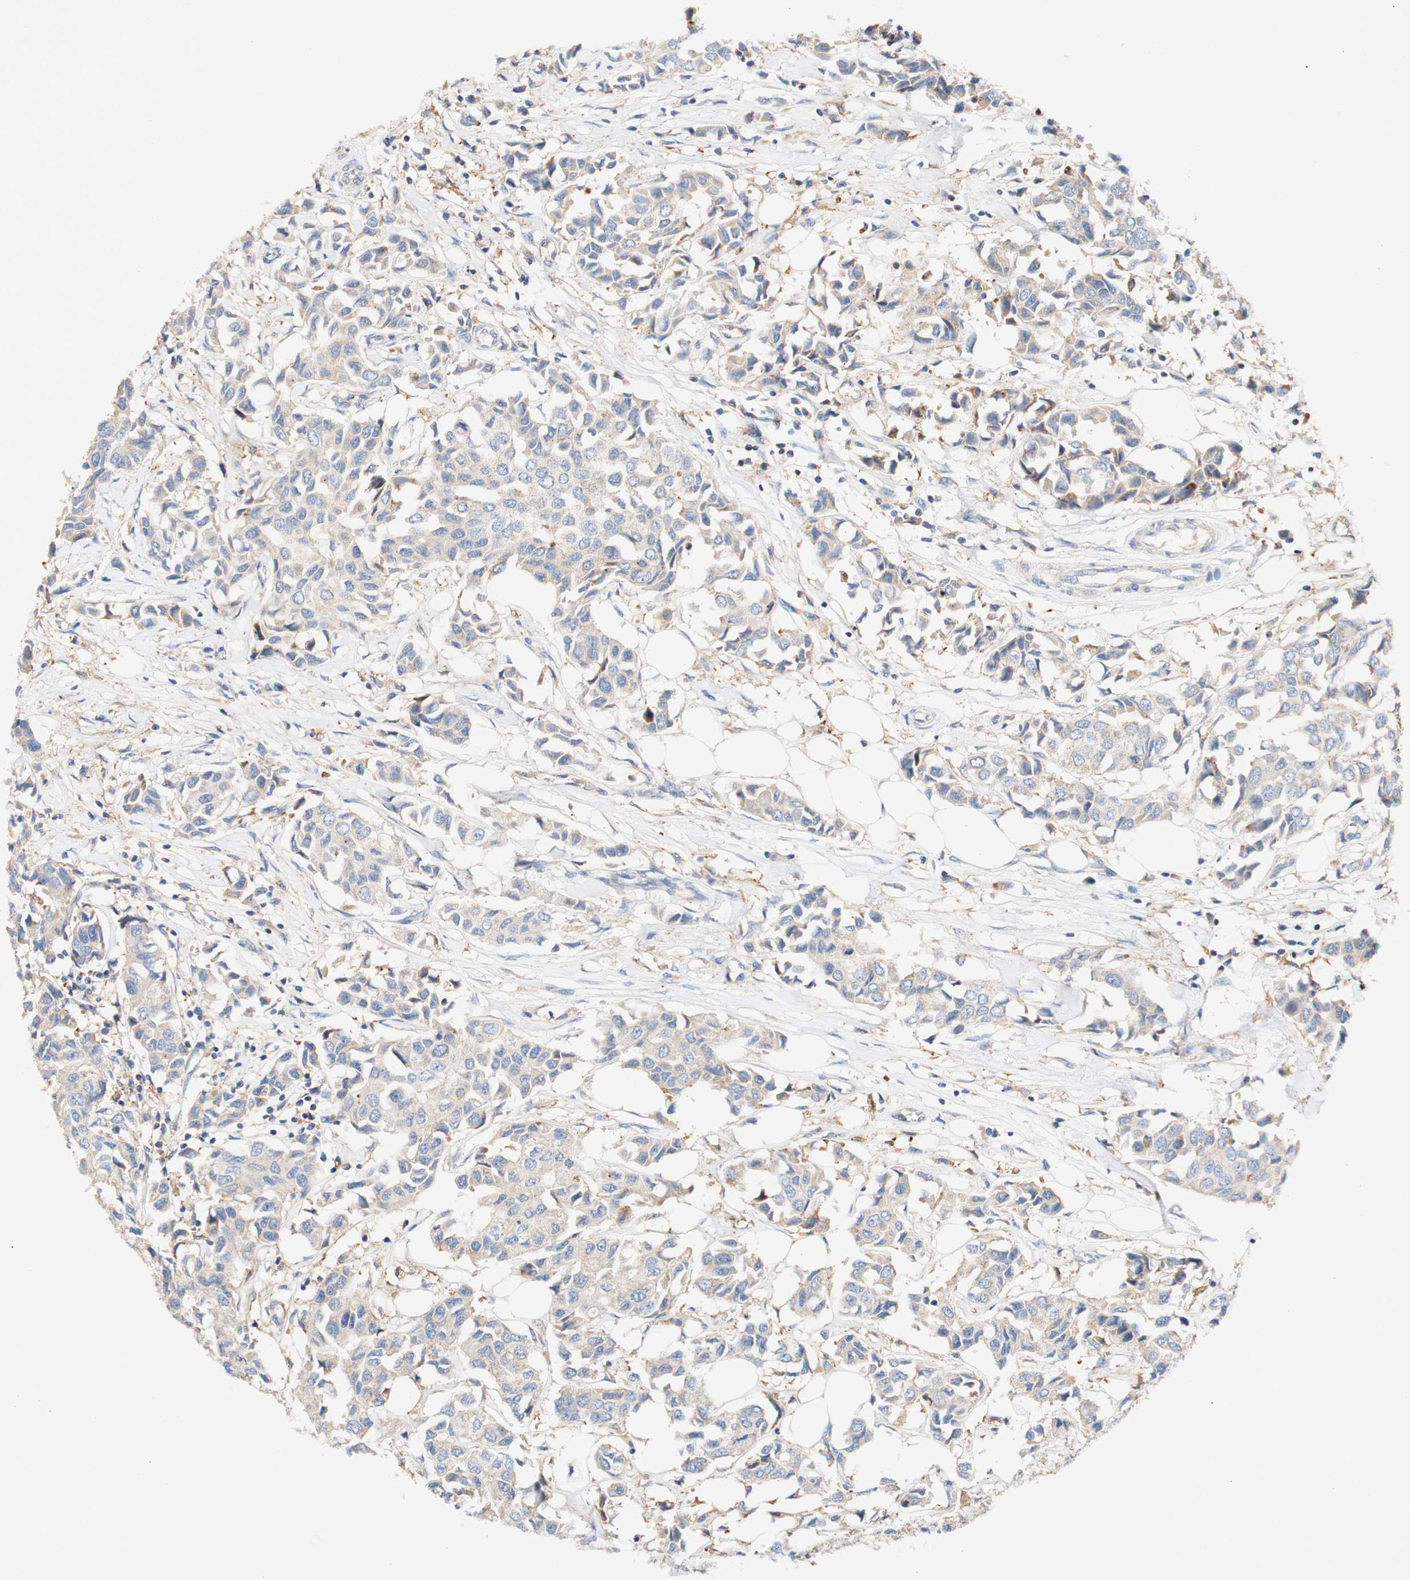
{"staining": {"intensity": "weak", "quantity": "25%-75%", "location": "cytoplasmic/membranous"}, "tissue": "breast cancer", "cell_type": "Tumor cells", "image_type": "cancer", "snomed": [{"axis": "morphology", "description": "Duct carcinoma"}, {"axis": "topography", "description": "Breast"}], "caption": "The immunohistochemical stain highlights weak cytoplasmic/membranous staining in tumor cells of breast infiltrating ductal carcinoma tissue. Using DAB (3,3'-diaminobenzidine) (brown) and hematoxylin (blue) stains, captured at high magnification using brightfield microscopy.", "gene": "PCDH7", "patient": {"sex": "female", "age": 80}}